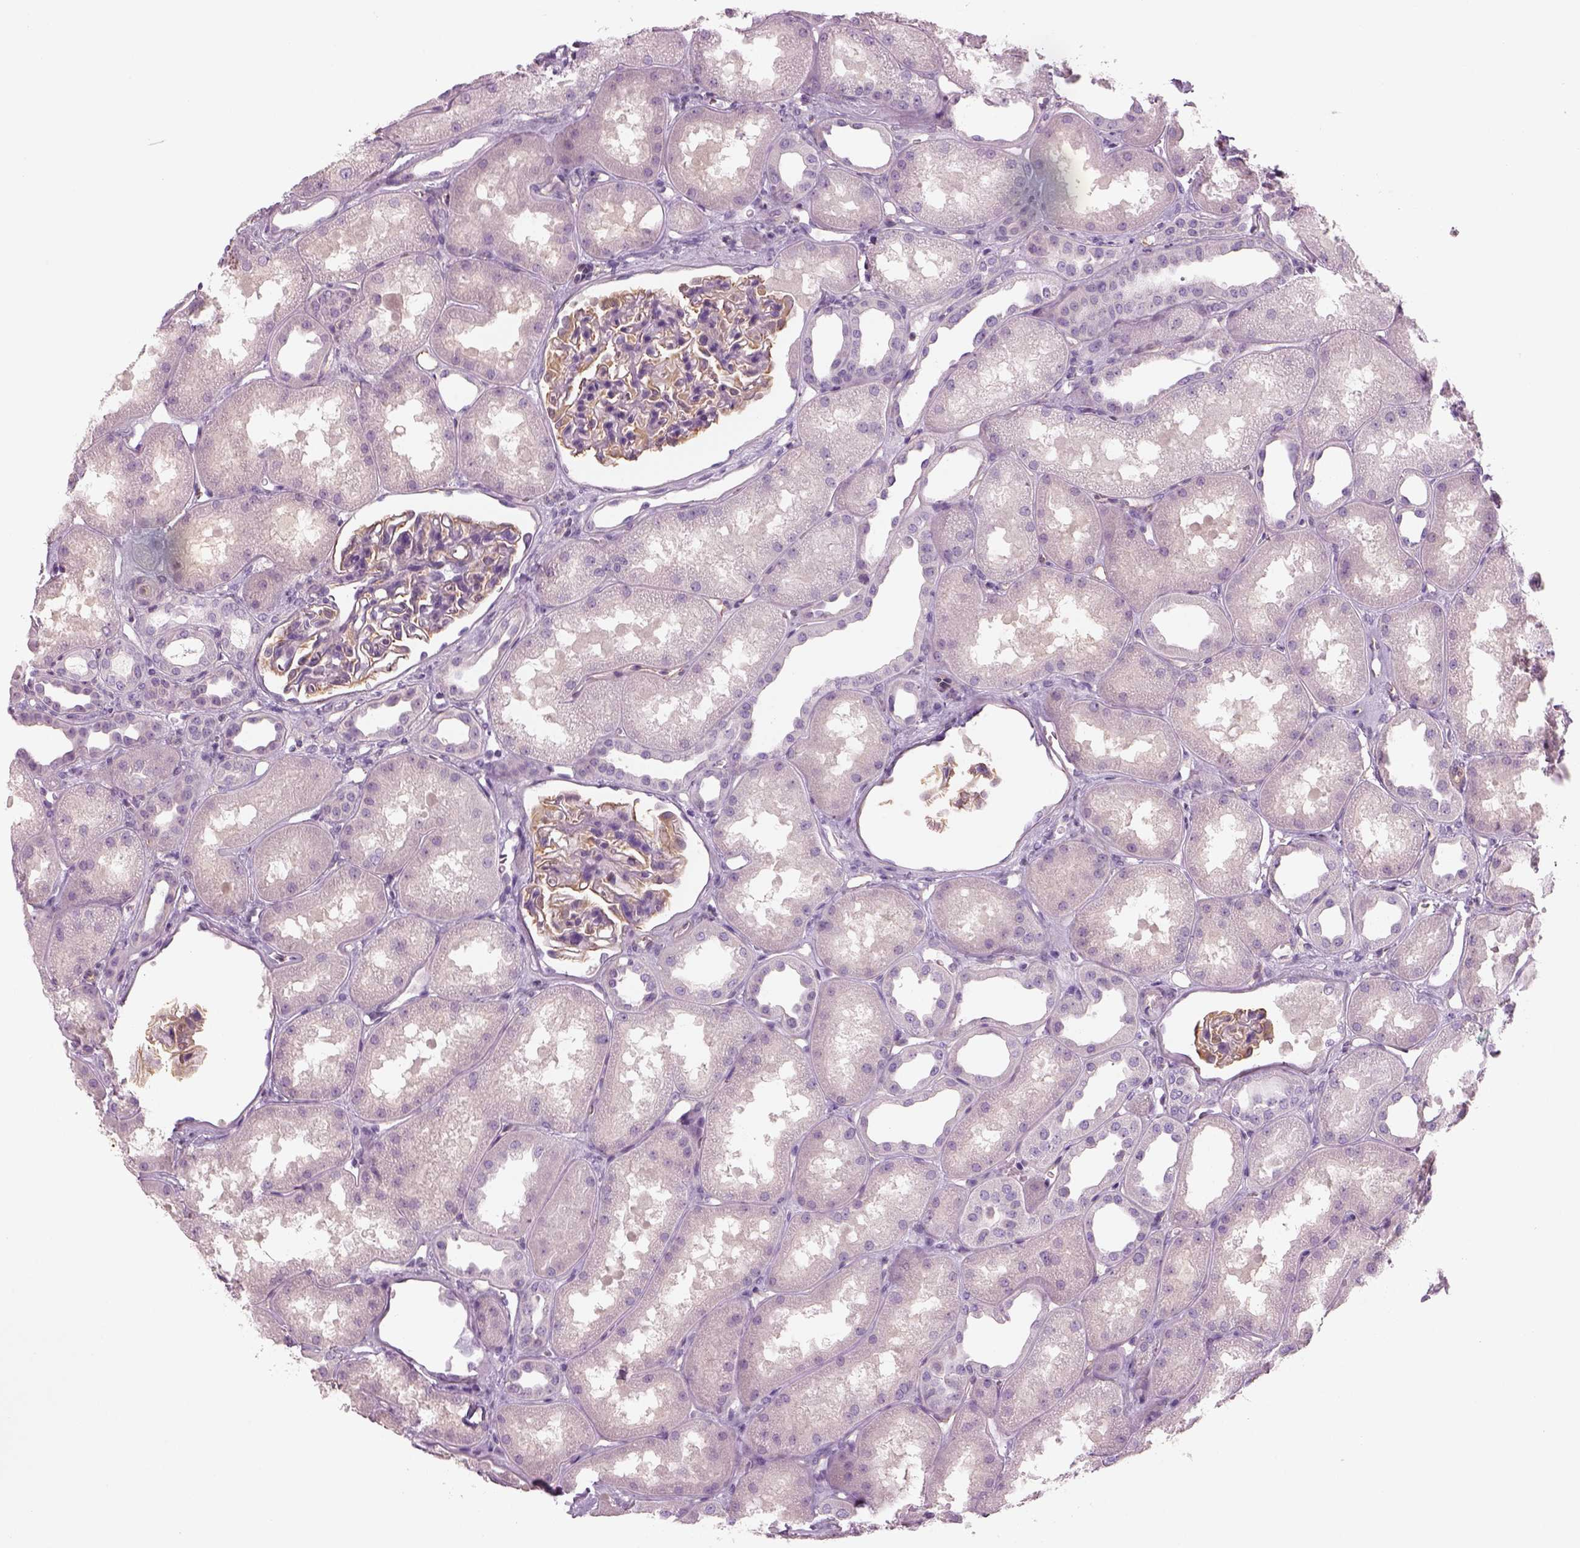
{"staining": {"intensity": "weak", "quantity": ">75%", "location": "cytoplasmic/membranous"}, "tissue": "kidney", "cell_type": "Cells in glomeruli", "image_type": "normal", "snomed": [{"axis": "morphology", "description": "Normal tissue, NOS"}, {"axis": "topography", "description": "Kidney"}], "caption": "Weak cytoplasmic/membranous protein positivity is seen in about >75% of cells in glomeruli in kidney.", "gene": "SLC1A7", "patient": {"sex": "male", "age": 61}}